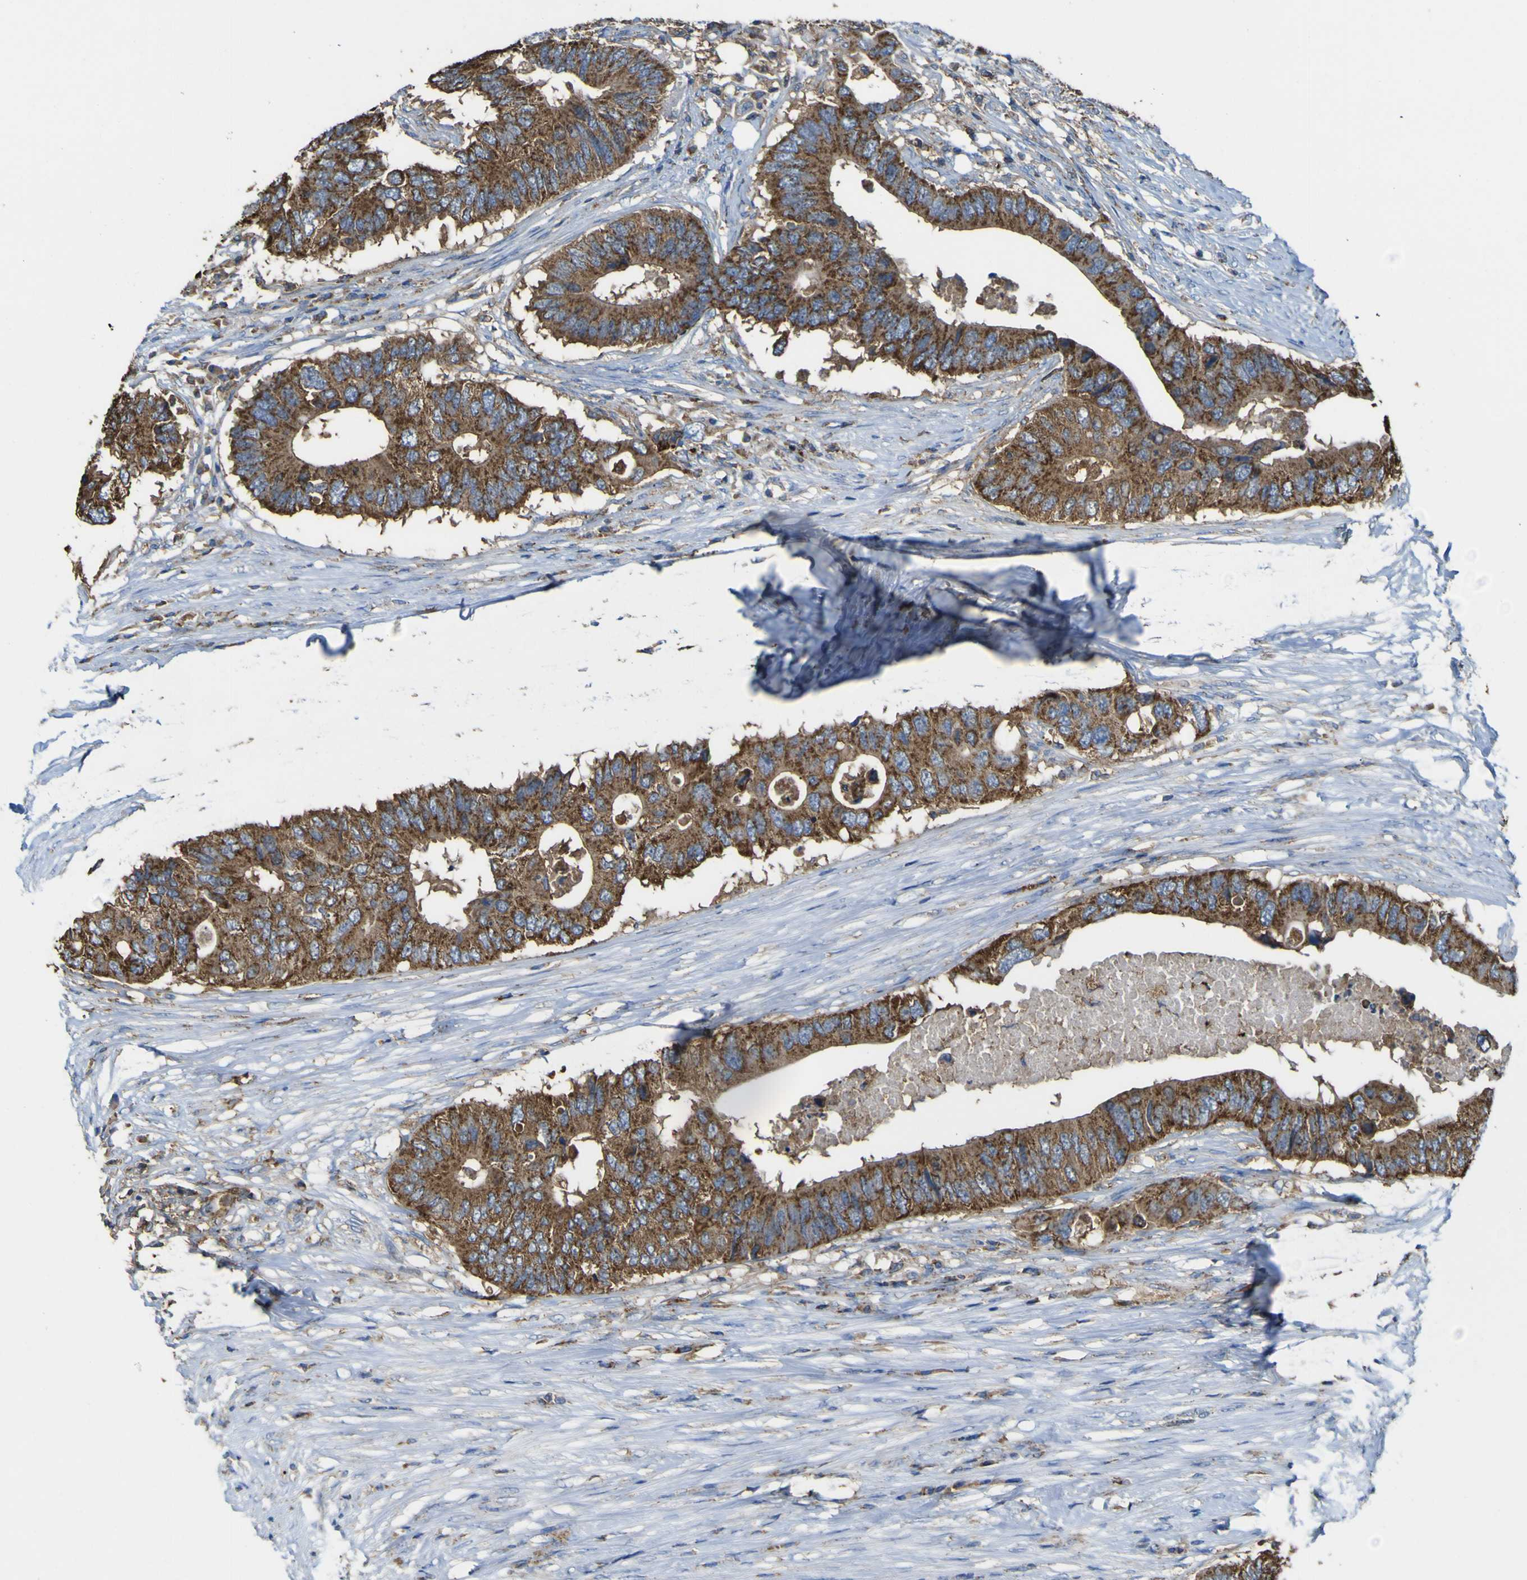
{"staining": {"intensity": "strong", "quantity": ">75%", "location": "cytoplasmic/membranous"}, "tissue": "colorectal cancer", "cell_type": "Tumor cells", "image_type": "cancer", "snomed": [{"axis": "morphology", "description": "Adenocarcinoma, NOS"}, {"axis": "topography", "description": "Colon"}], "caption": "A high-resolution image shows immunohistochemistry staining of colorectal cancer (adenocarcinoma), which shows strong cytoplasmic/membranous staining in about >75% of tumor cells.", "gene": "ACSL3", "patient": {"sex": "male", "age": 71}}